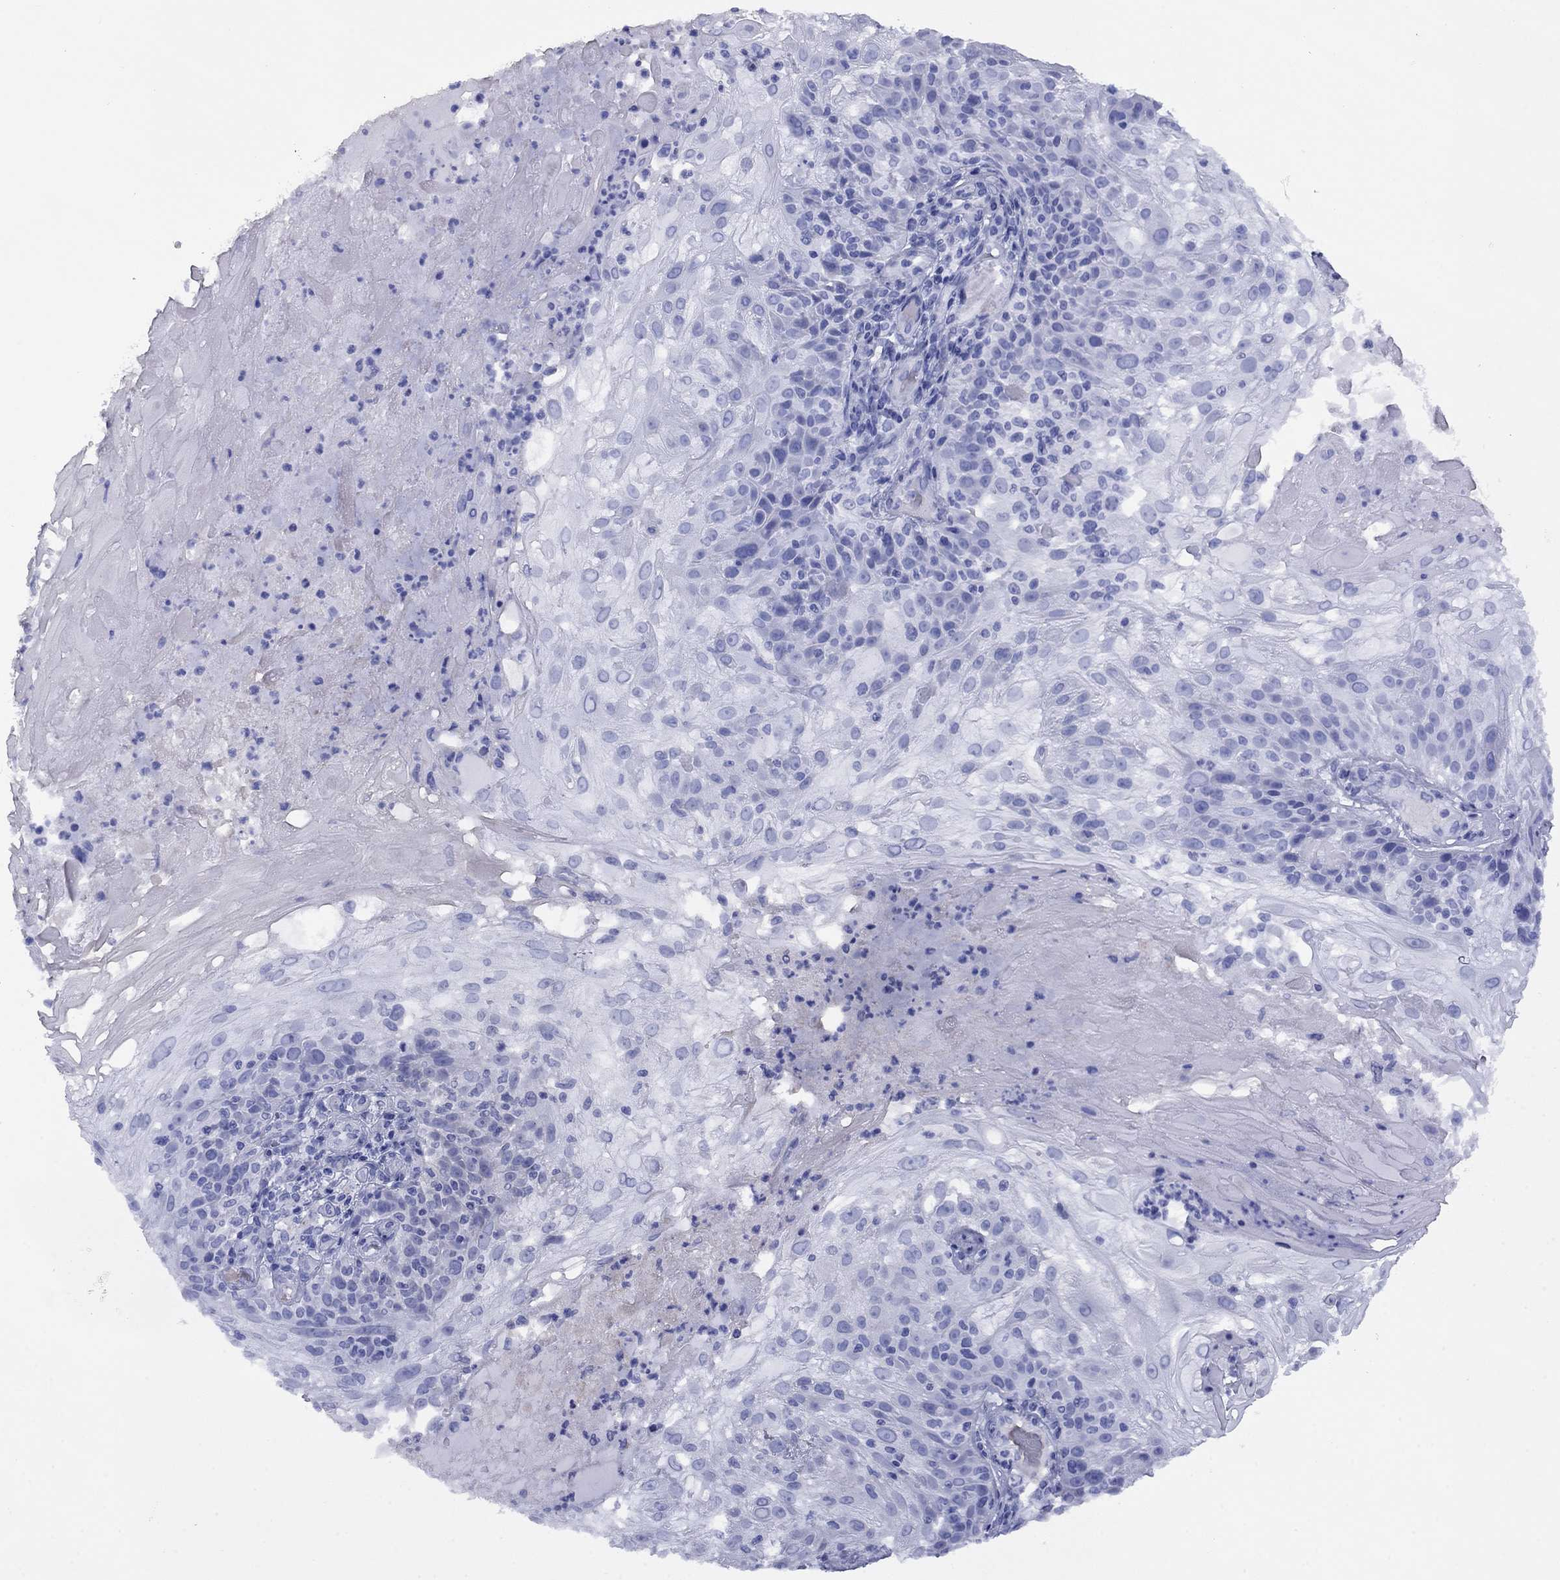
{"staining": {"intensity": "negative", "quantity": "none", "location": "none"}, "tissue": "skin cancer", "cell_type": "Tumor cells", "image_type": "cancer", "snomed": [{"axis": "morphology", "description": "Normal tissue, NOS"}, {"axis": "morphology", "description": "Squamous cell carcinoma, NOS"}, {"axis": "topography", "description": "Skin"}], "caption": "Tumor cells are negative for brown protein staining in skin squamous cell carcinoma.", "gene": "APOA2", "patient": {"sex": "female", "age": 83}}